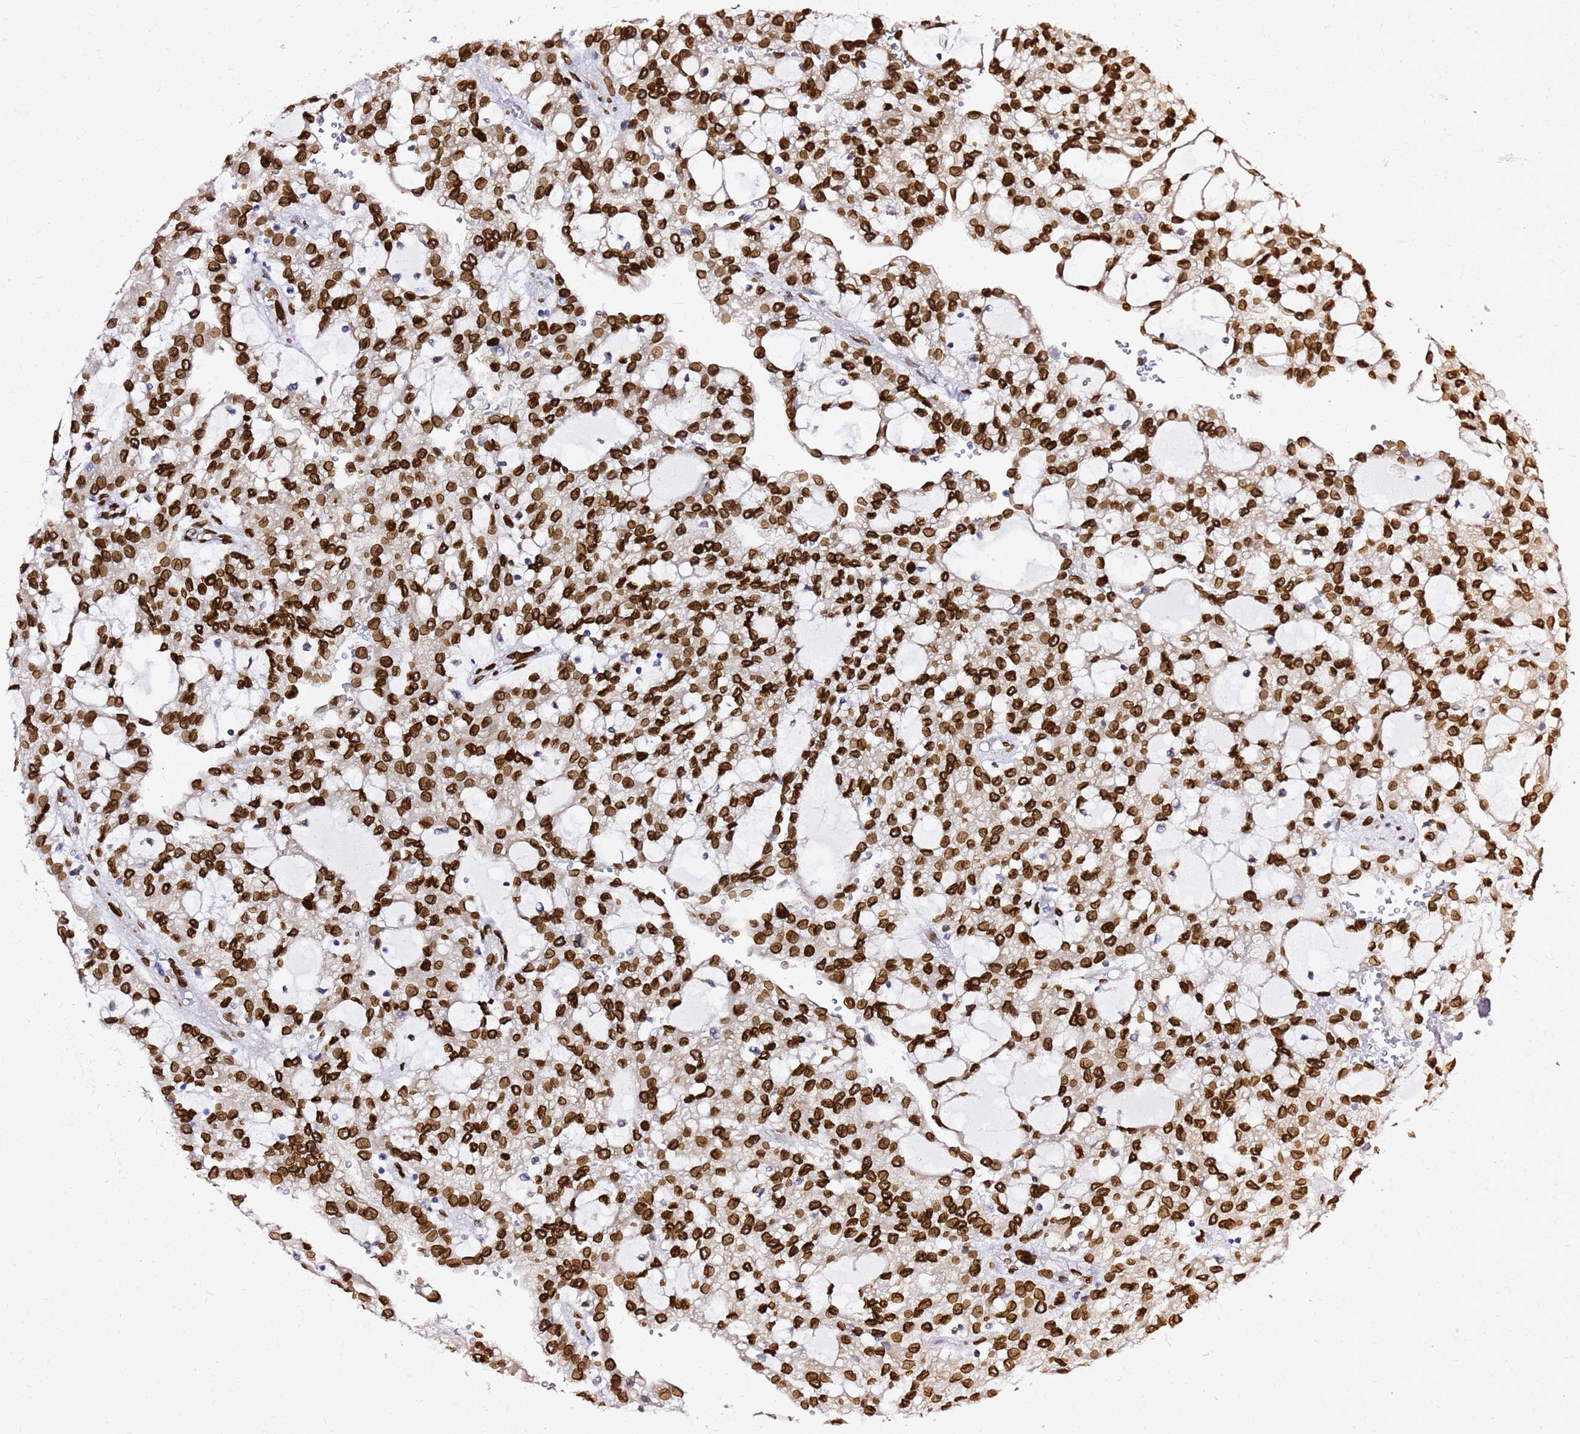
{"staining": {"intensity": "strong", "quantity": ">75%", "location": "cytoplasmic/membranous,nuclear"}, "tissue": "renal cancer", "cell_type": "Tumor cells", "image_type": "cancer", "snomed": [{"axis": "morphology", "description": "Adenocarcinoma, NOS"}, {"axis": "topography", "description": "Kidney"}], "caption": "Human renal cancer (adenocarcinoma) stained with a protein marker exhibits strong staining in tumor cells.", "gene": "C6orf141", "patient": {"sex": "male", "age": 63}}